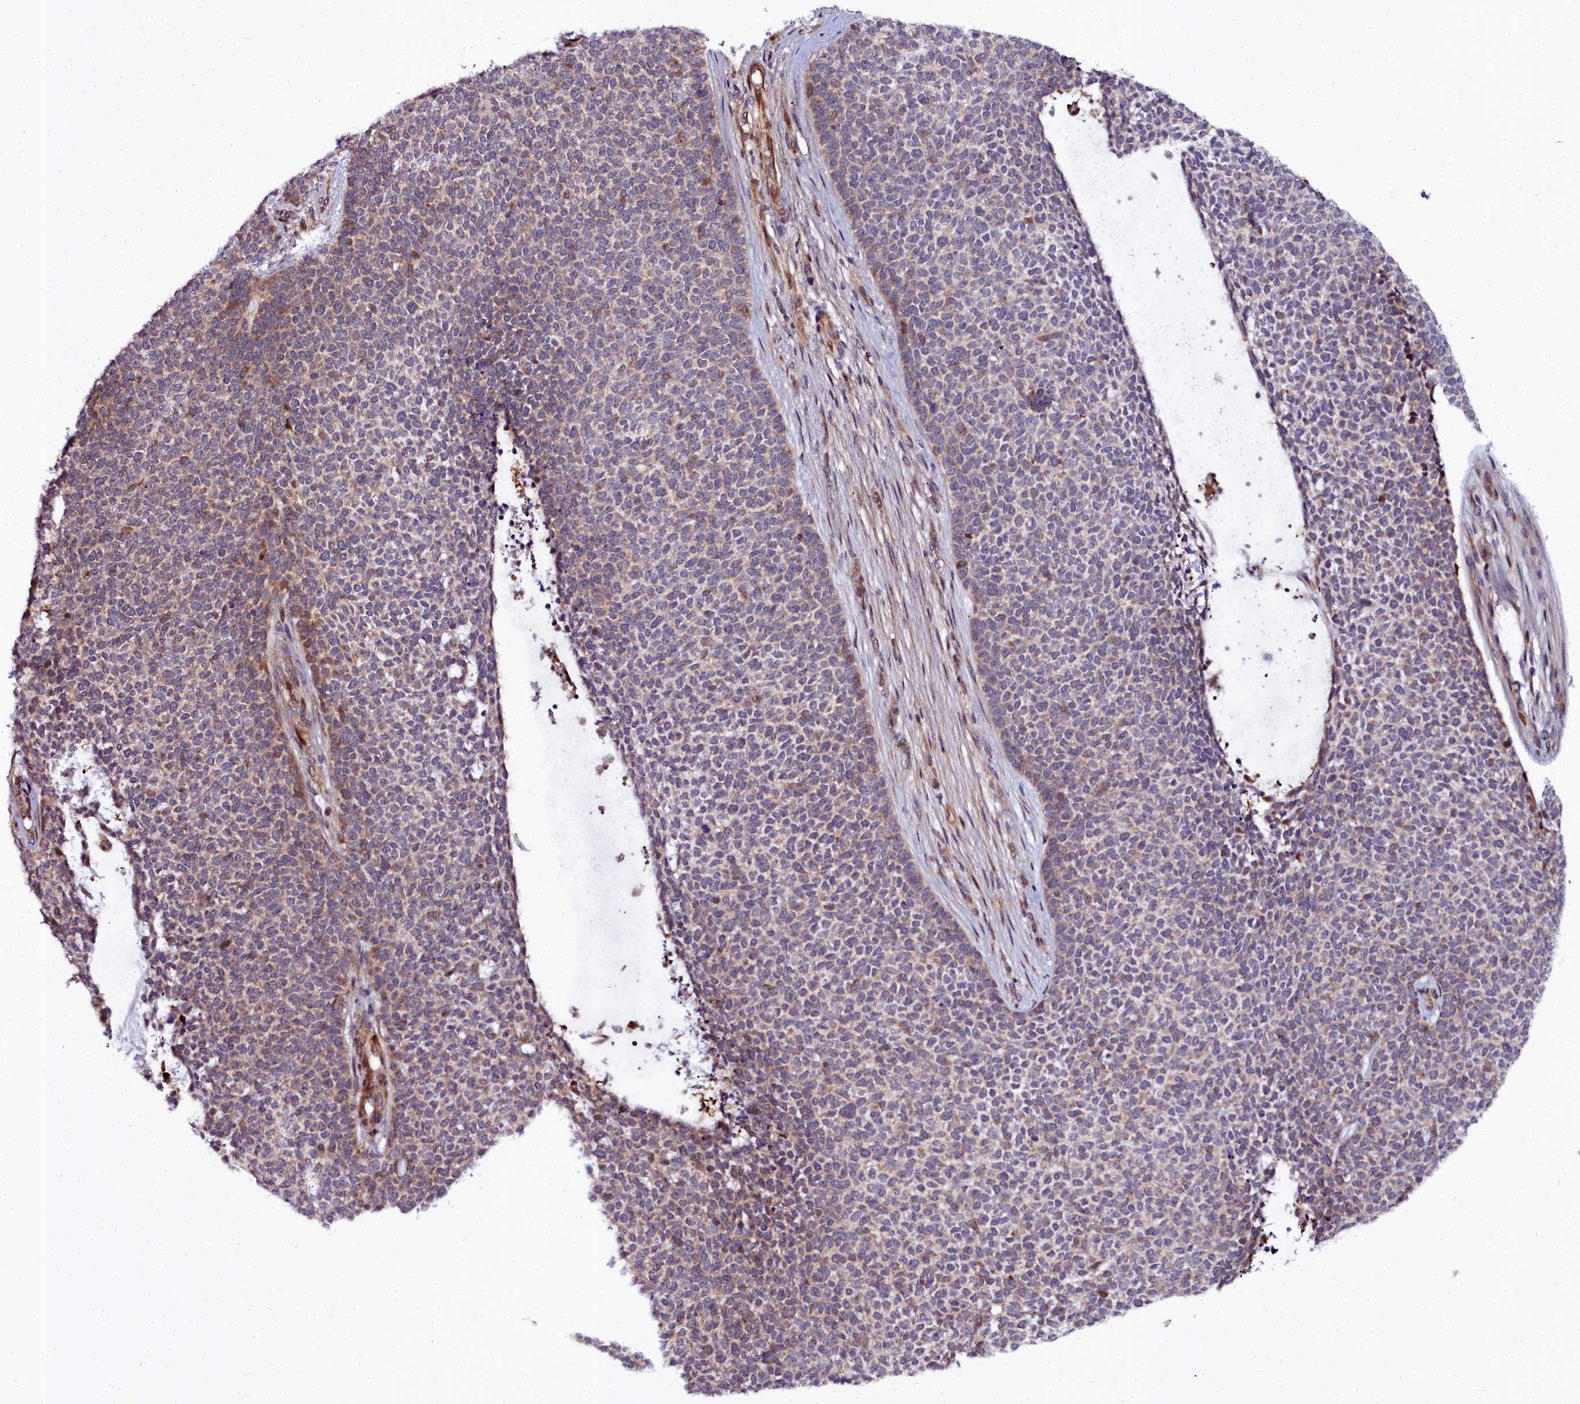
{"staining": {"intensity": "moderate", "quantity": "<25%", "location": "cytoplasmic/membranous"}, "tissue": "skin cancer", "cell_type": "Tumor cells", "image_type": "cancer", "snomed": [{"axis": "morphology", "description": "Basal cell carcinoma"}, {"axis": "topography", "description": "Skin"}], "caption": "Human skin cancer stained for a protein (brown) reveals moderate cytoplasmic/membranous positive staining in about <25% of tumor cells.", "gene": "MRPS11", "patient": {"sex": "female", "age": 84}}